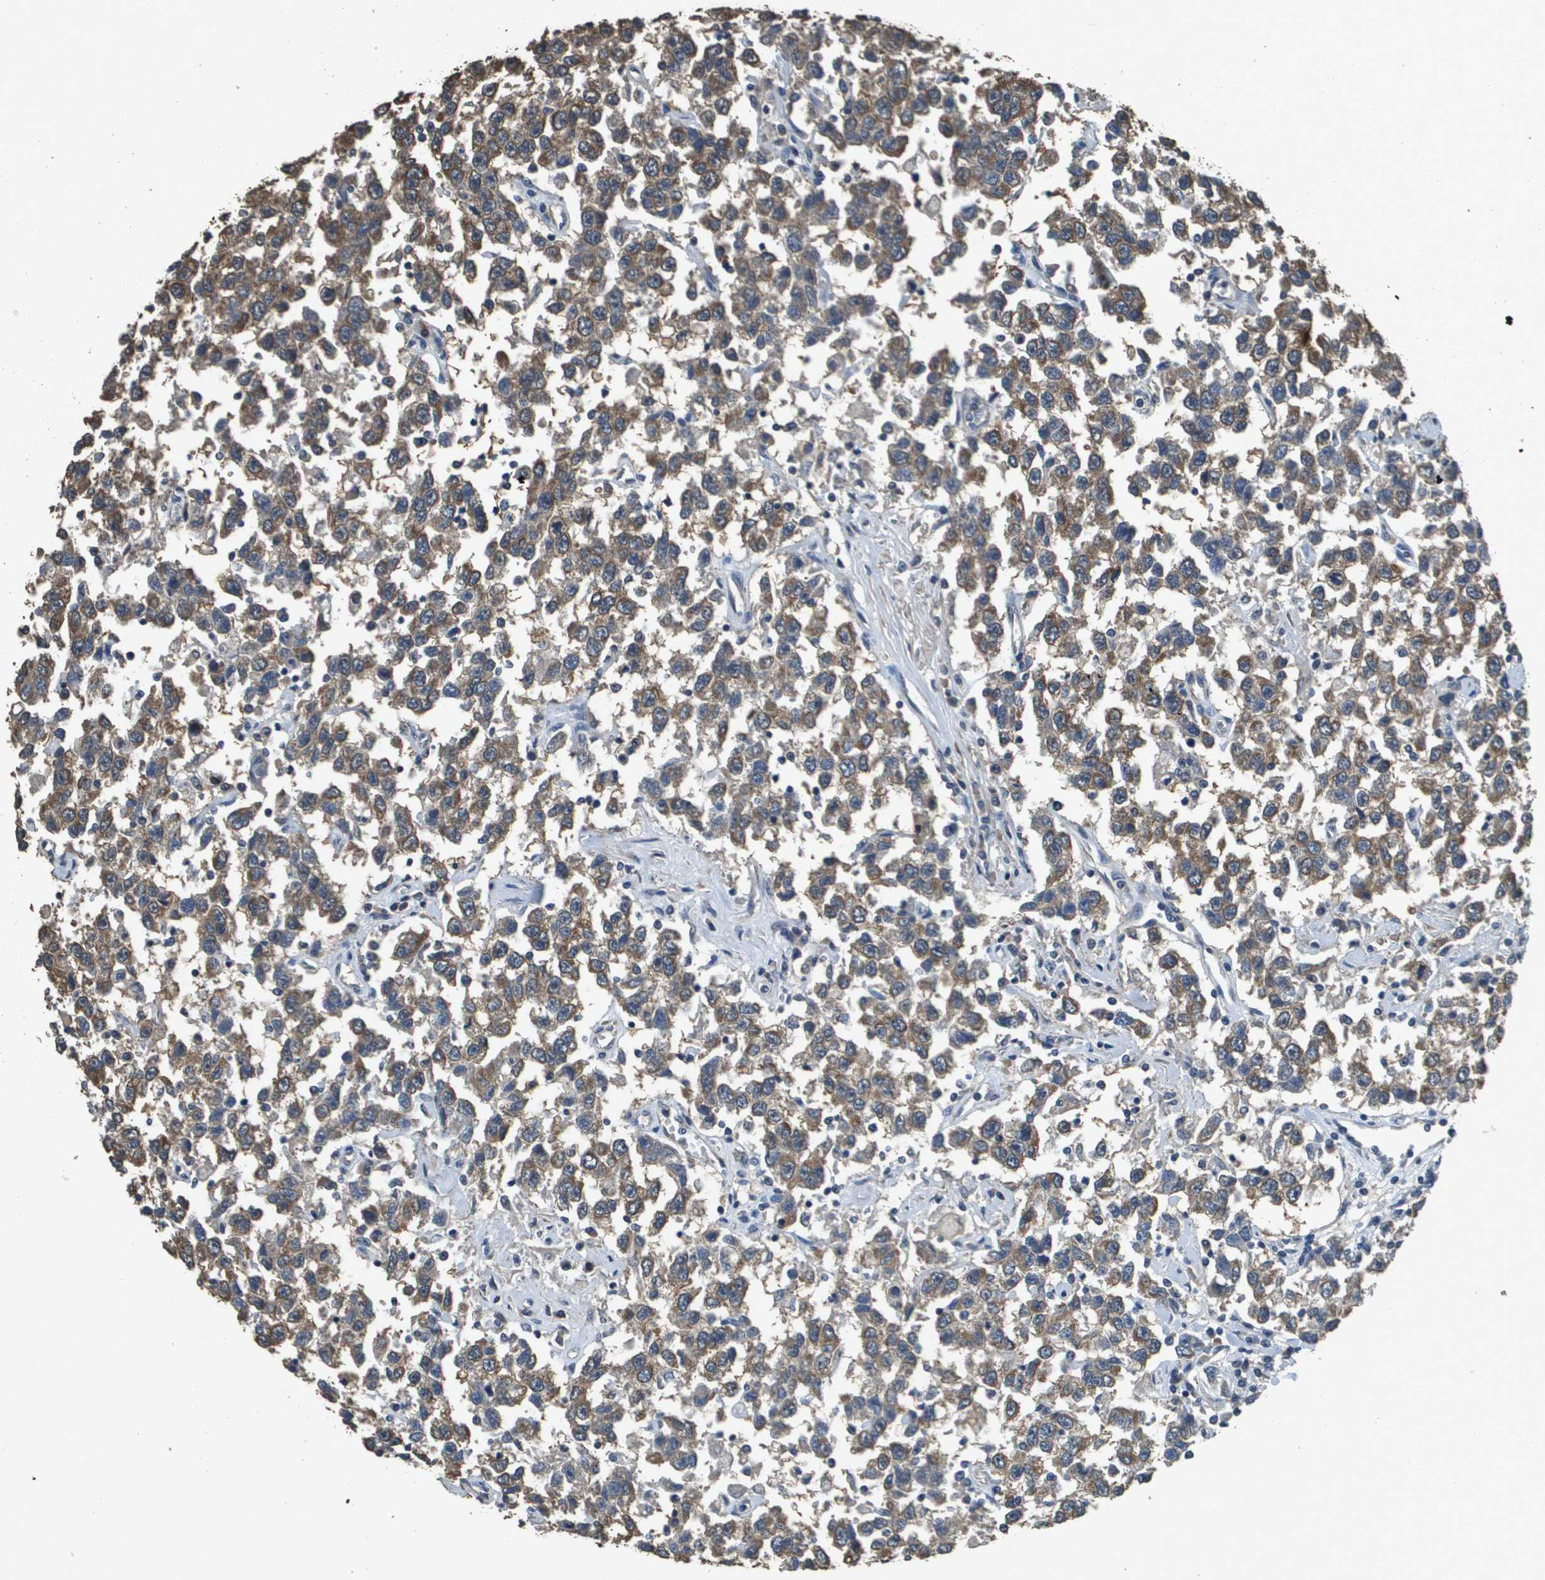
{"staining": {"intensity": "moderate", "quantity": ">75%", "location": "cytoplasmic/membranous"}, "tissue": "testis cancer", "cell_type": "Tumor cells", "image_type": "cancer", "snomed": [{"axis": "morphology", "description": "Seminoma, NOS"}, {"axis": "topography", "description": "Testis"}], "caption": "An IHC image of neoplastic tissue is shown. Protein staining in brown shows moderate cytoplasmic/membranous positivity in testis seminoma within tumor cells.", "gene": "RAB6B", "patient": {"sex": "male", "age": 41}}